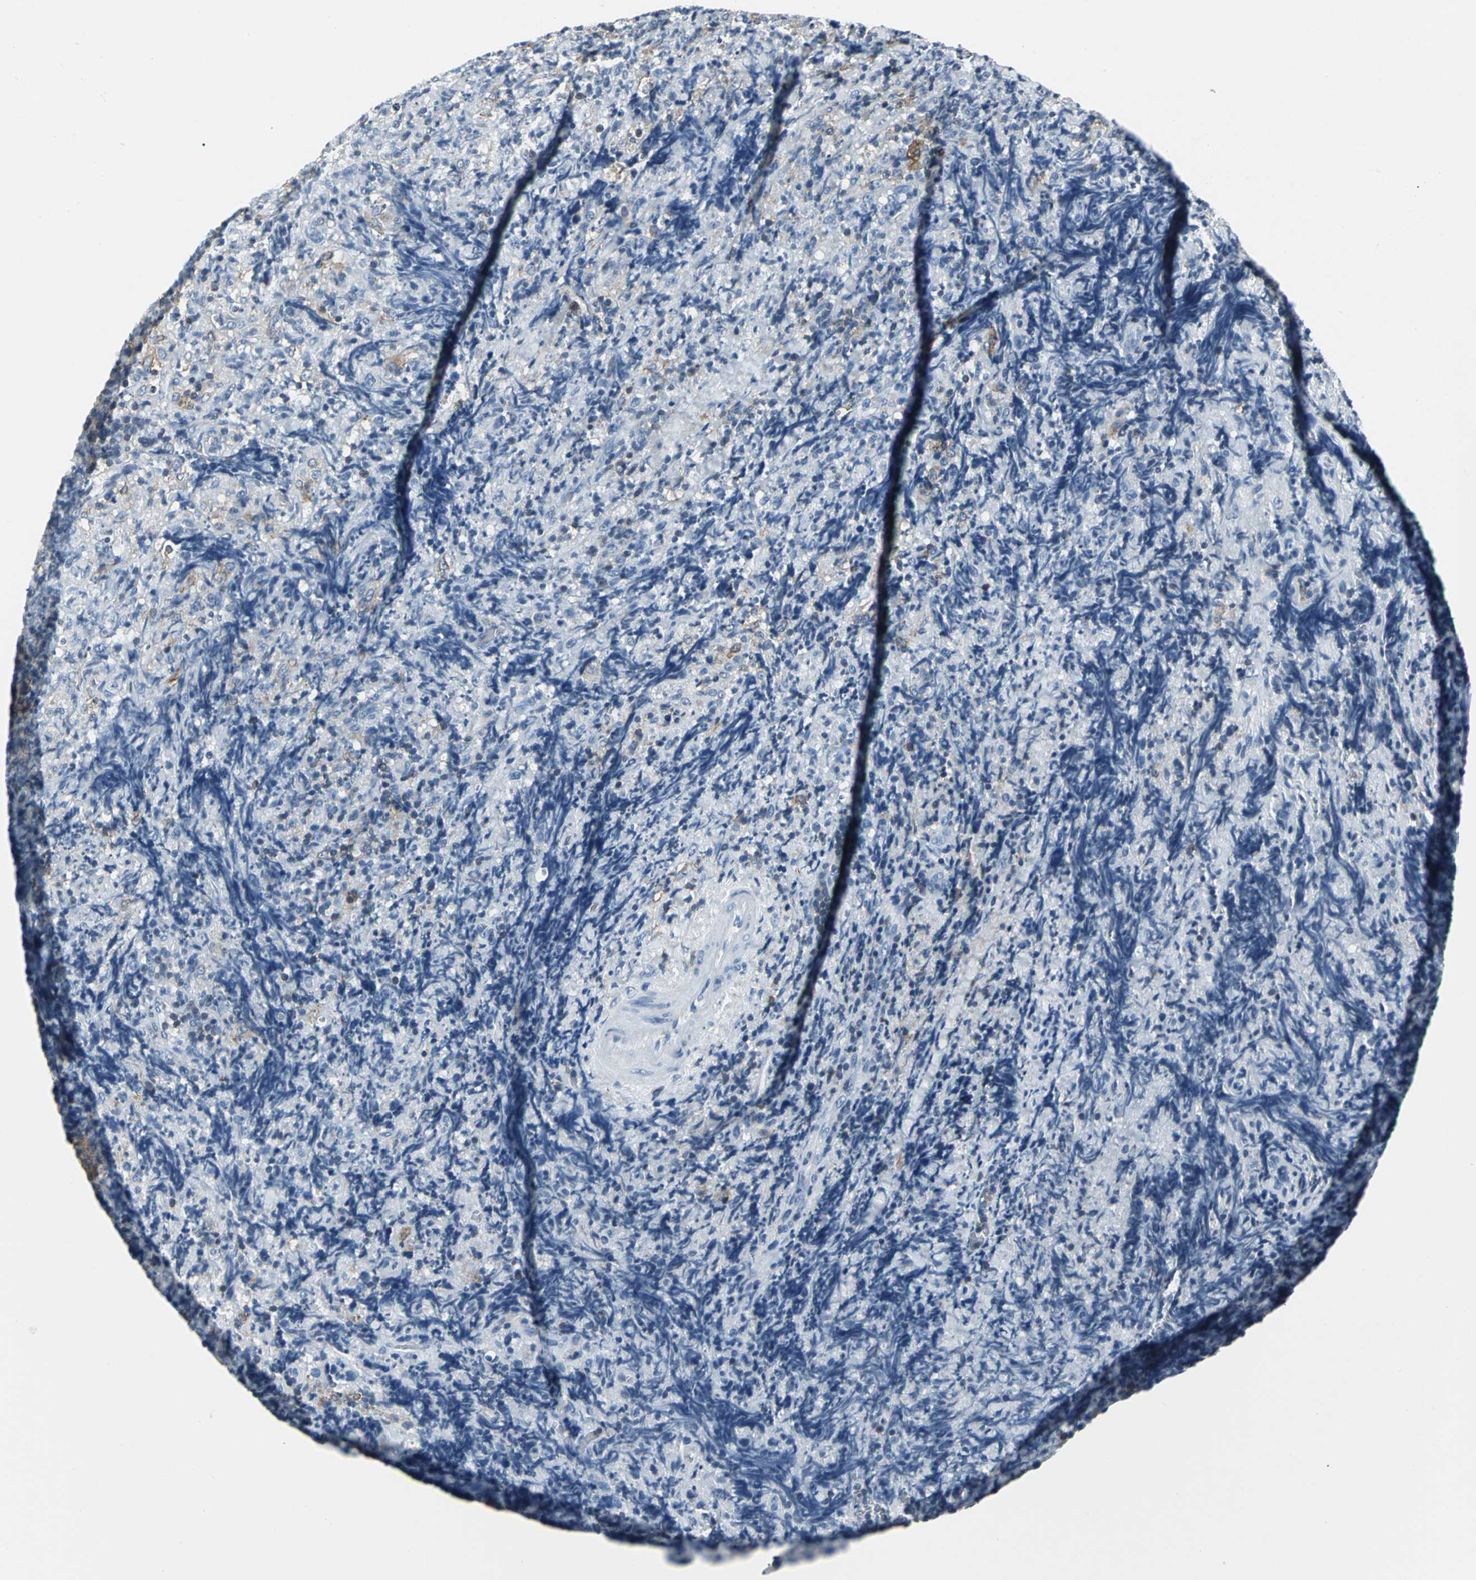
{"staining": {"intensity": "moderate", "quantity": "<25%", "location": "cytoplasmic/membranous"}, "tissue": "lymphoma", "cell_type": "Tumor cells", "image_type": "cancer", "snomed": [{"axis": "morphology", "description": "Malignant lymphoma, non-Hodgkin's type, High grade"}, {"axis": "topography", "description": "Tonsil"}], "caption": "The histopathology image reveals a brown stain indicating the presence of a protein in the cytoplasmic/membranous of tumor cells in lymphoma.", "gene": "IQGAP2", "patient": {"sex": "female", "age": 36}}